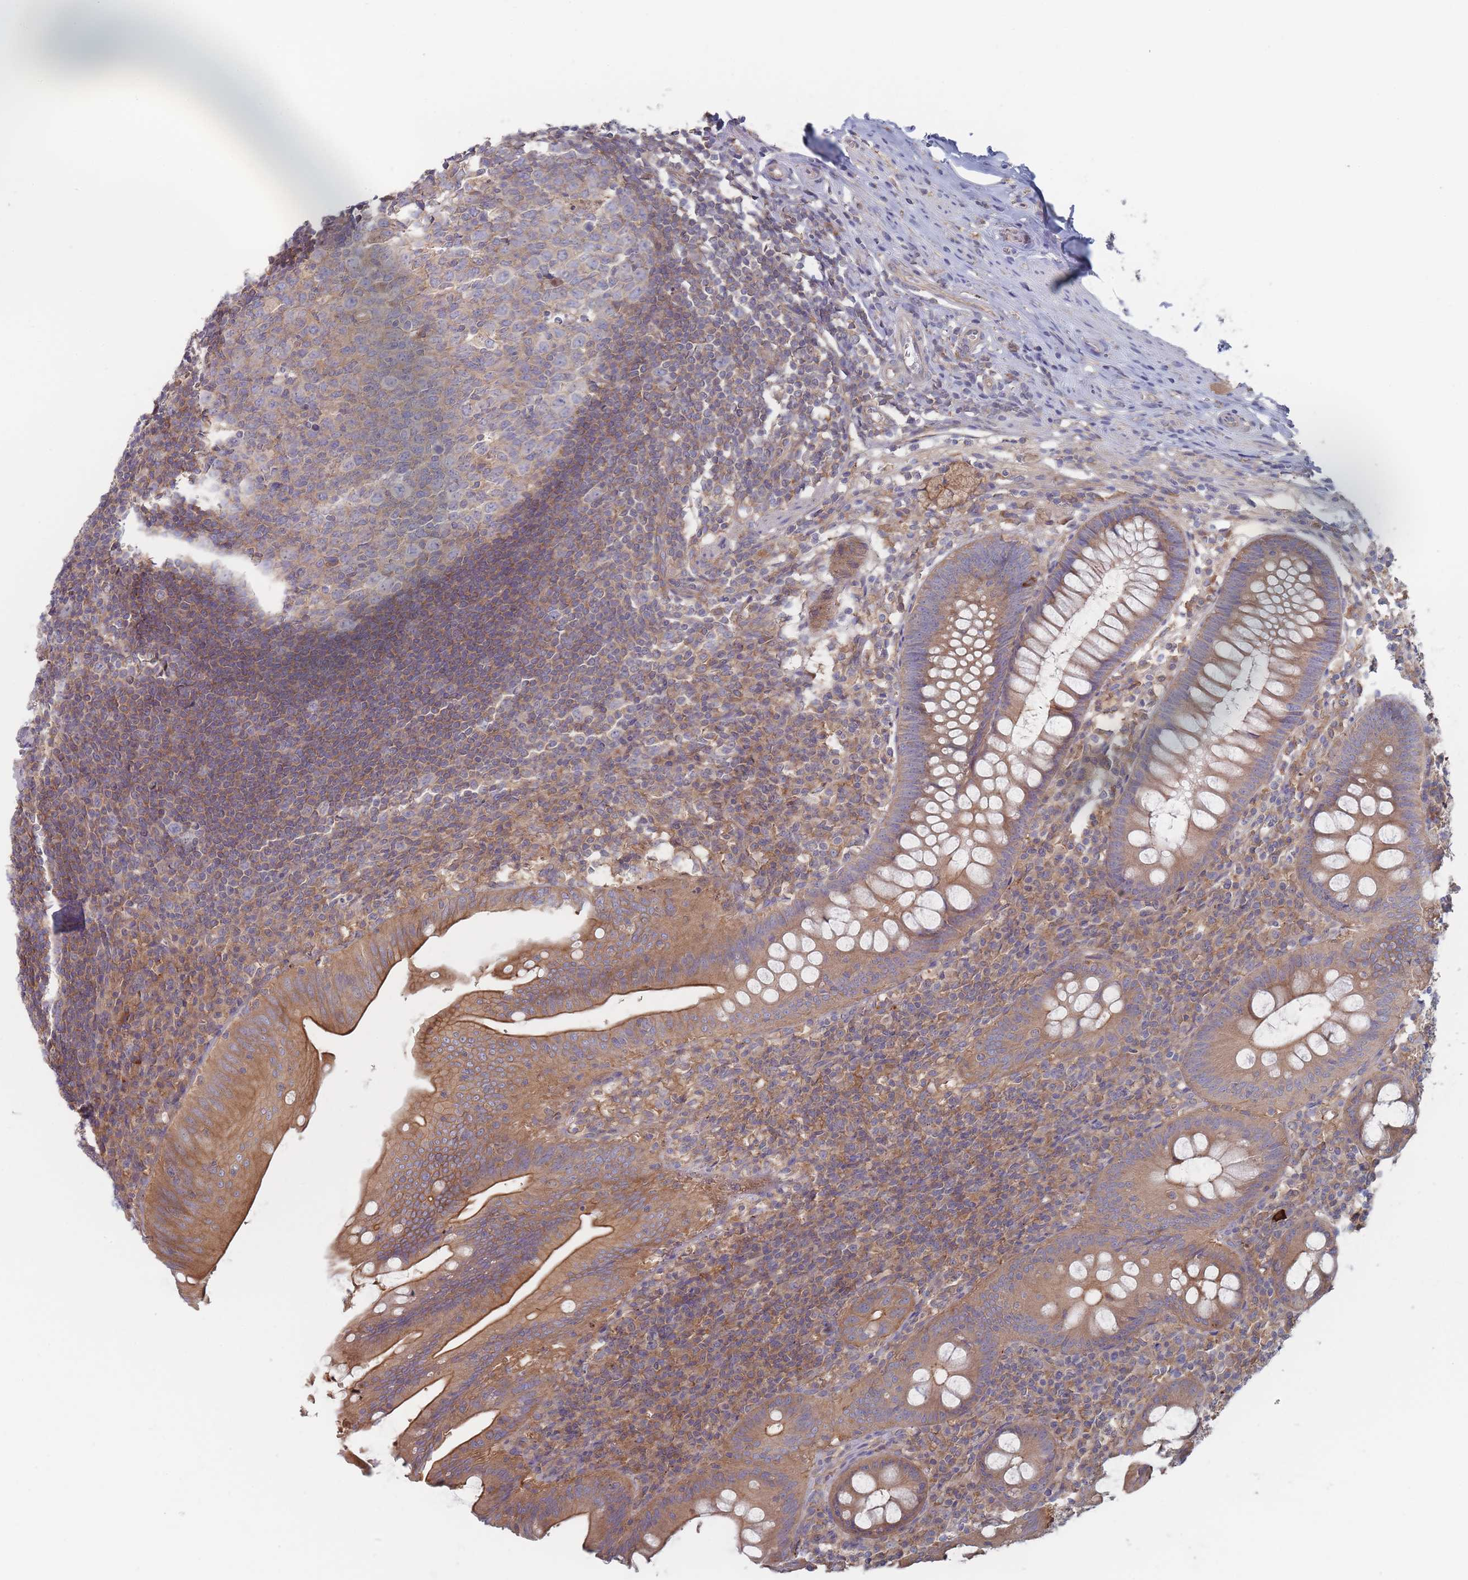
{"staining": {"intensity": "moderate", "quantity": ">75%", "location": "cytoplasmic/membranous"}, "tissue": "appendix", "cell_type": "Glandular cells", "image_type": "normal", "snomed": [{"axis": "morphology", "description": "Normal tissue, NOS"}, {"axis": "topography", "description": "Appendix"}], "caption": "This image reveals immunohistochemistry (IHC) staining of unremarkable appendix, with medium moderate cytoplasmic/membranous staining in approximately >75% of glandular cells.", "gene": "EFCC1", "patient": {"sex": "male", "age": 56}}